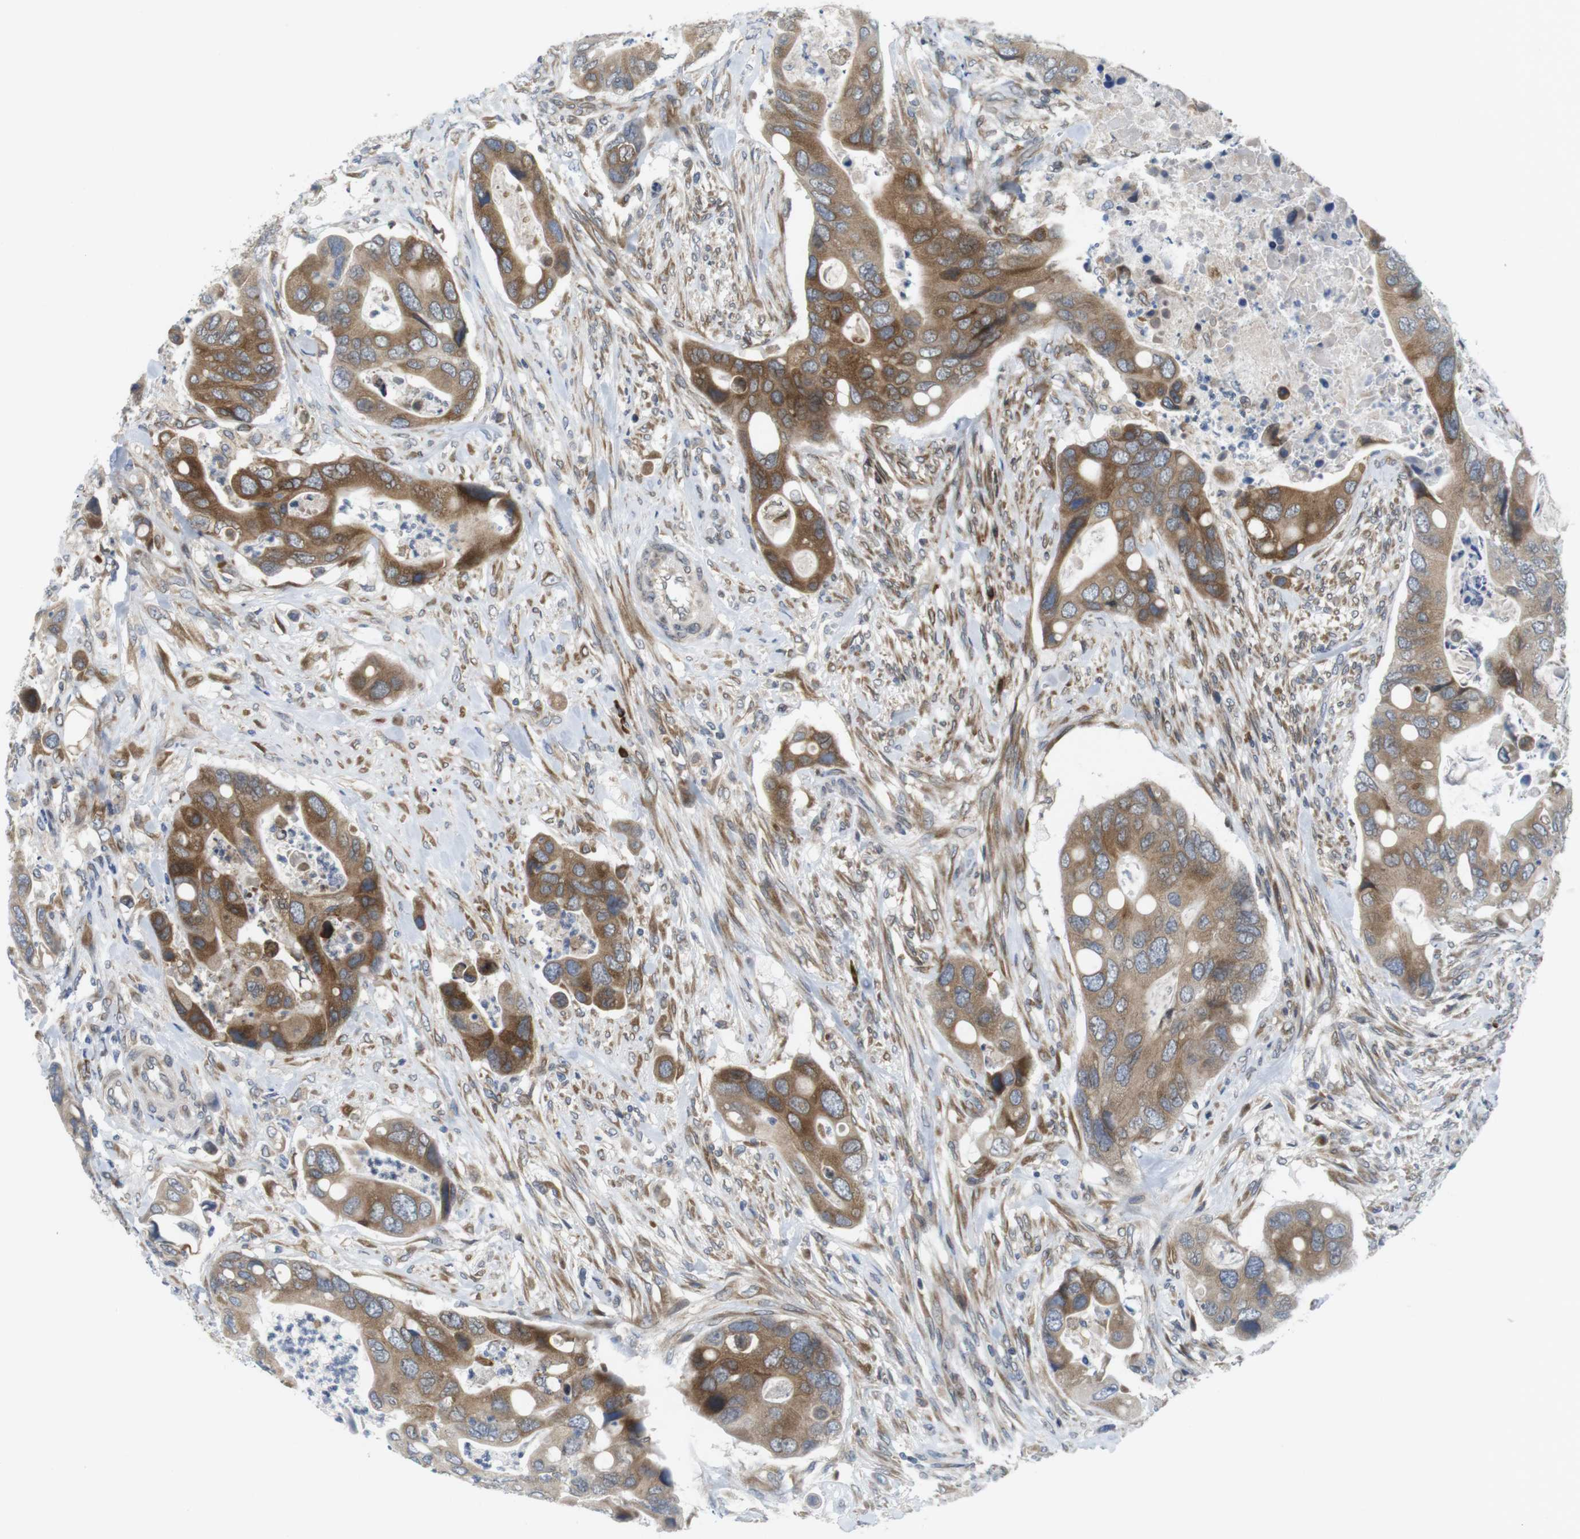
{"staining": {"intensity": "moderate", "quantity": ">75%", "location": "cytoplasmic/membranous"}, "tissue": "colorectal cancer", "cell_type": "Tumor cells", "image_type": "cancer", "snomed": [{"axis": "morphology", "description": "Adenocarcinoma, NOS"}, {"axis": "topography", "description": "Rectum"}], "caption": "IHC photomicrograph of human colorectal cancer stained for a protein (brown), which exhibits medium levels of moderate cytoplasmic/membranous positivity in approximately >75% of tumor cells.", "gene": "ERGIC3", "patient": {"sex": "female", "age": 57}}